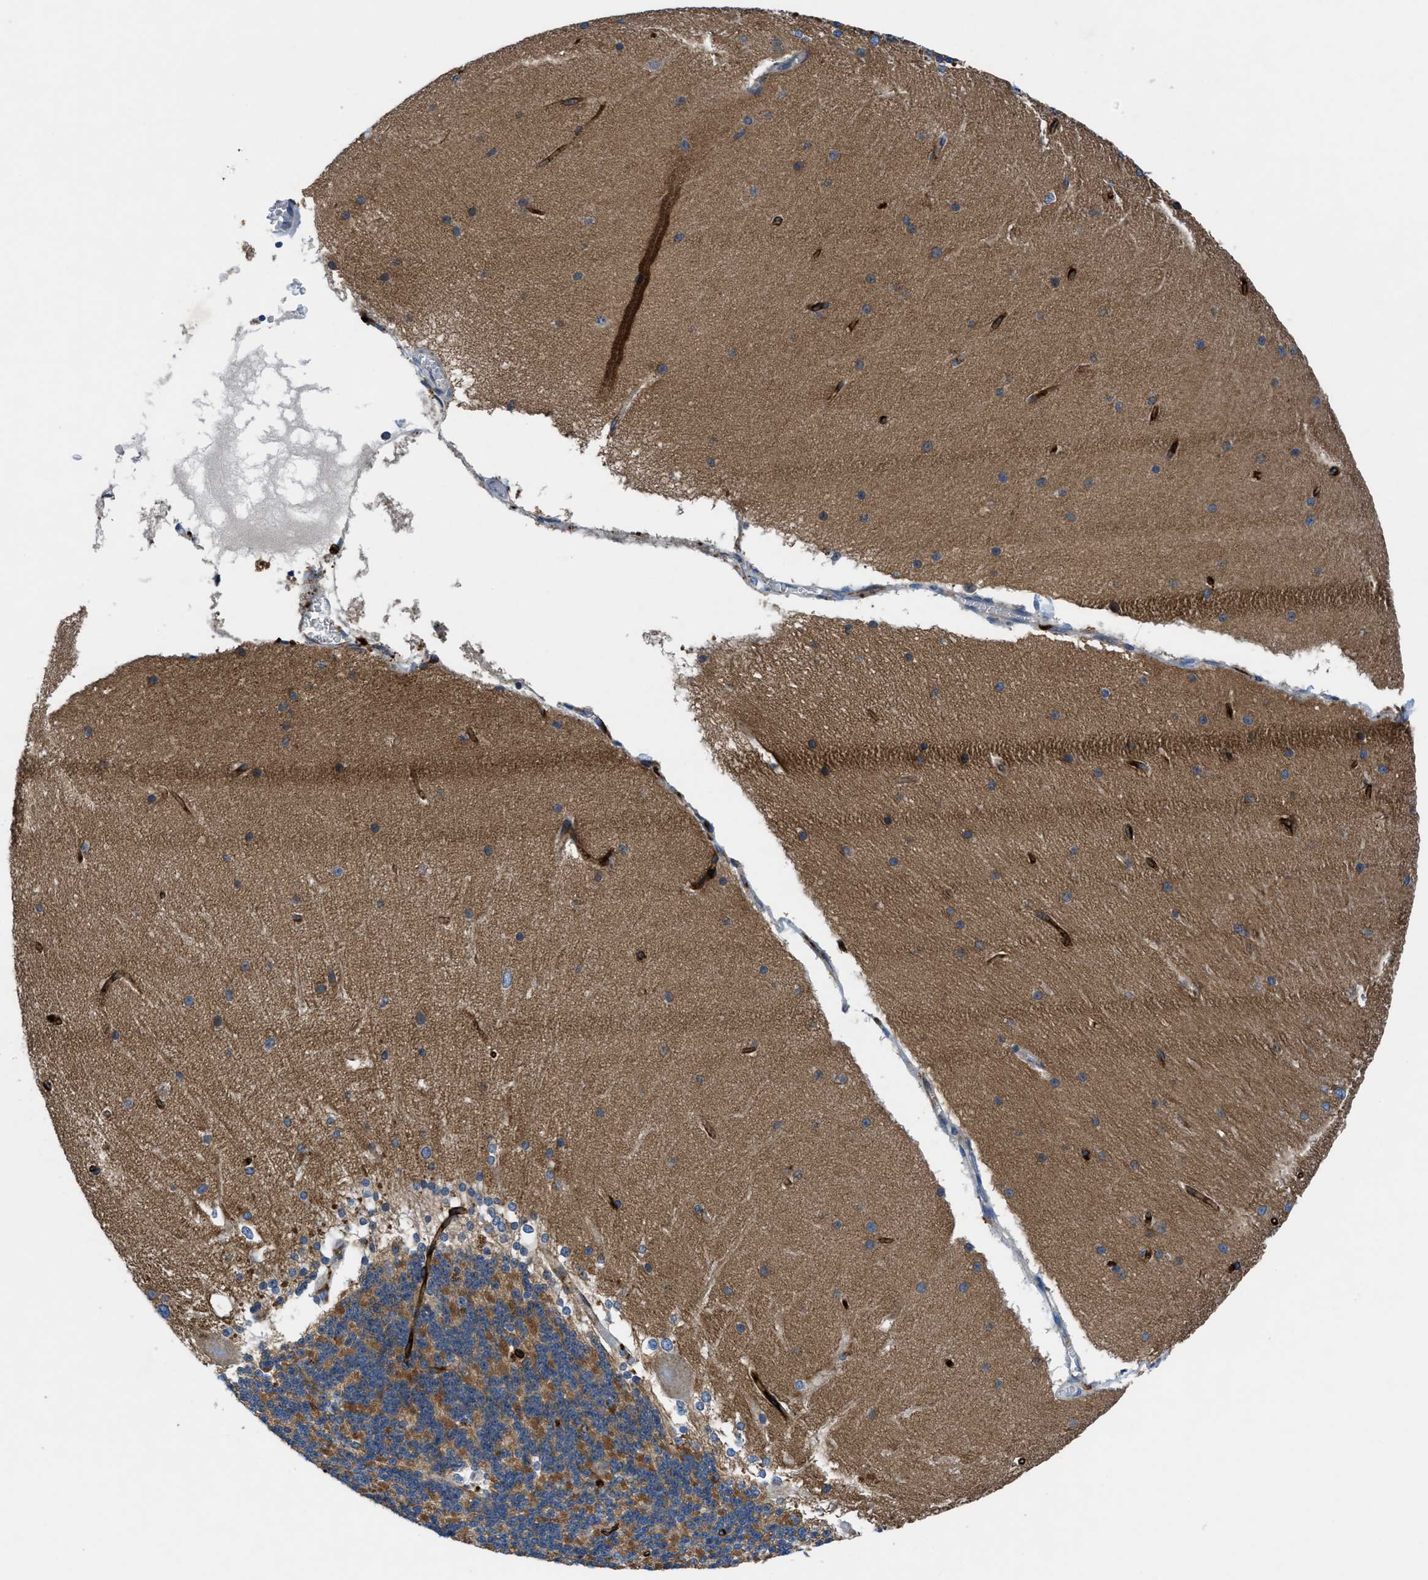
{"staining": {"intensity": "moderate", "quantity": "25%-75%", "location": "cytoplasmic/membranous"}, "tissue": "cerebellum", "cell_type": "Cells in granular layer", "image_type": "normal", "snomed": [{"axis": "morphology", "description": "Normal tissue, NOS"}, {"axis": "topography", "description": "Cerebellum"}], "caption": "This photomicrograph demonstrates IHC staining of unremarkable cerebellum, with medium moderate cytoplasmic/membranous staining in about 25%-75% of cells in granular layer.", "gene": "PGR", "patient": {"sex": "female", "age": 19}}